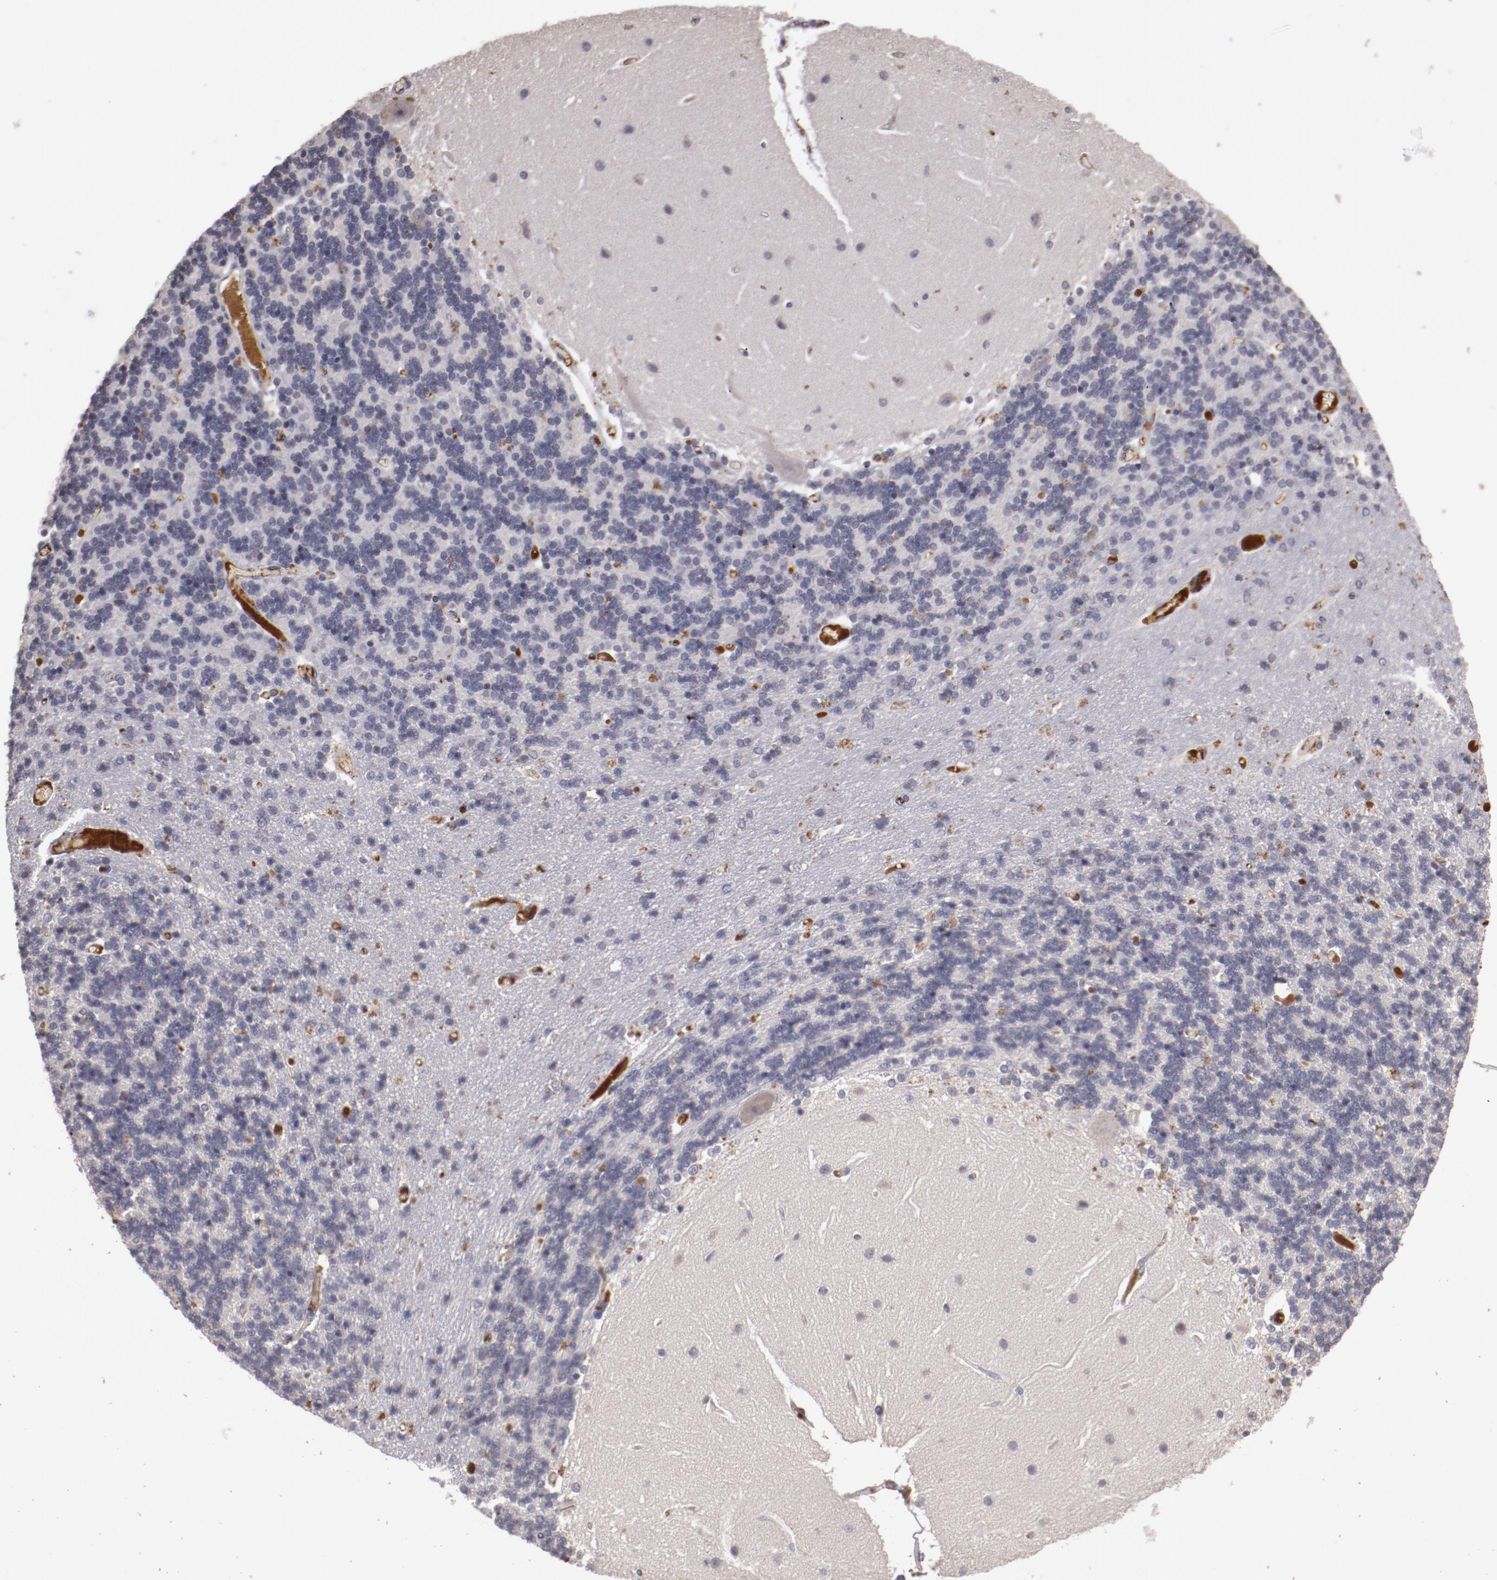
{"staining": {"intensity": "negative", "quantity": "none", "location": "none"}, "tissue": "cerebellum", "cell_type": "Cells in granular layer", "image_type": "normal", "snomed": [{"axis": "morphology", "description": "Normal tissue, NOS"}, {"axis": "topography", "description": "Cerebellum"}], "caption": "A high-resolution photomicrograph shows immunohistochemistry (IHC) staining of benign cerebellum, which exhibits no significant positivity in cells in granular layer. (DAB (3,3'-diaminobenzidine) immunohistochemistry visualized using brightfield microscopy, high magnification).", "gene": "CP", "patient": {"sex": "female", "age": 54}}